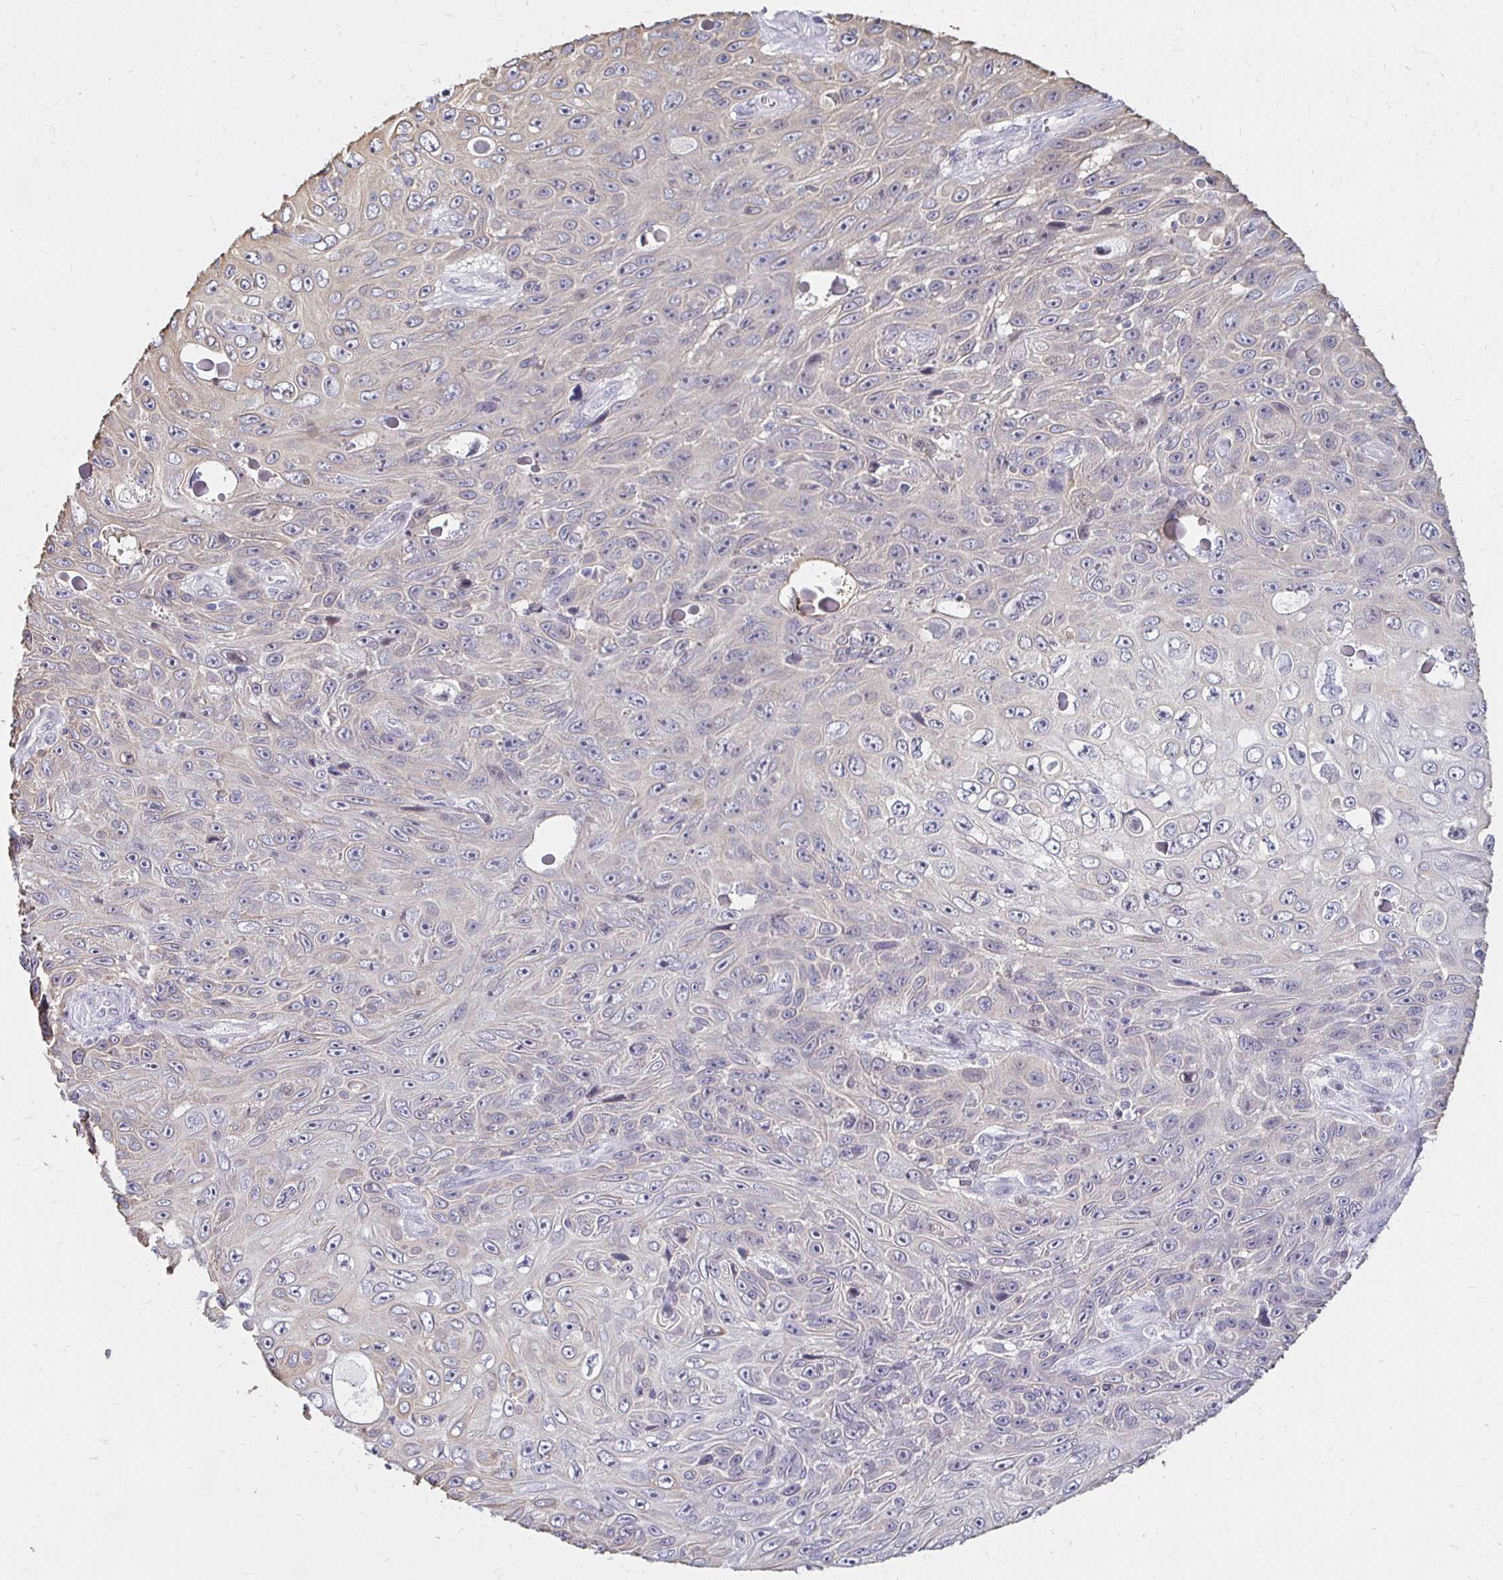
{"staining": {"intensity": "negative", "quantity": "none", "location": "none"}, "tissue": "skin cancer", "cell_type": "Tumor cells", "image_type": "cancer", "snomed": [{"axis": "morphology", "description": "Squamous cell carcinoma, NOS"}, {"axis": "topography", "description": "Skin"}], "caption": "The histopathology image exhibits no staining of tumor cells in skin cancer (squamous cell carcinoma).", "gene": "PADI2", "patient": {"sex": "male", "age": 82}}